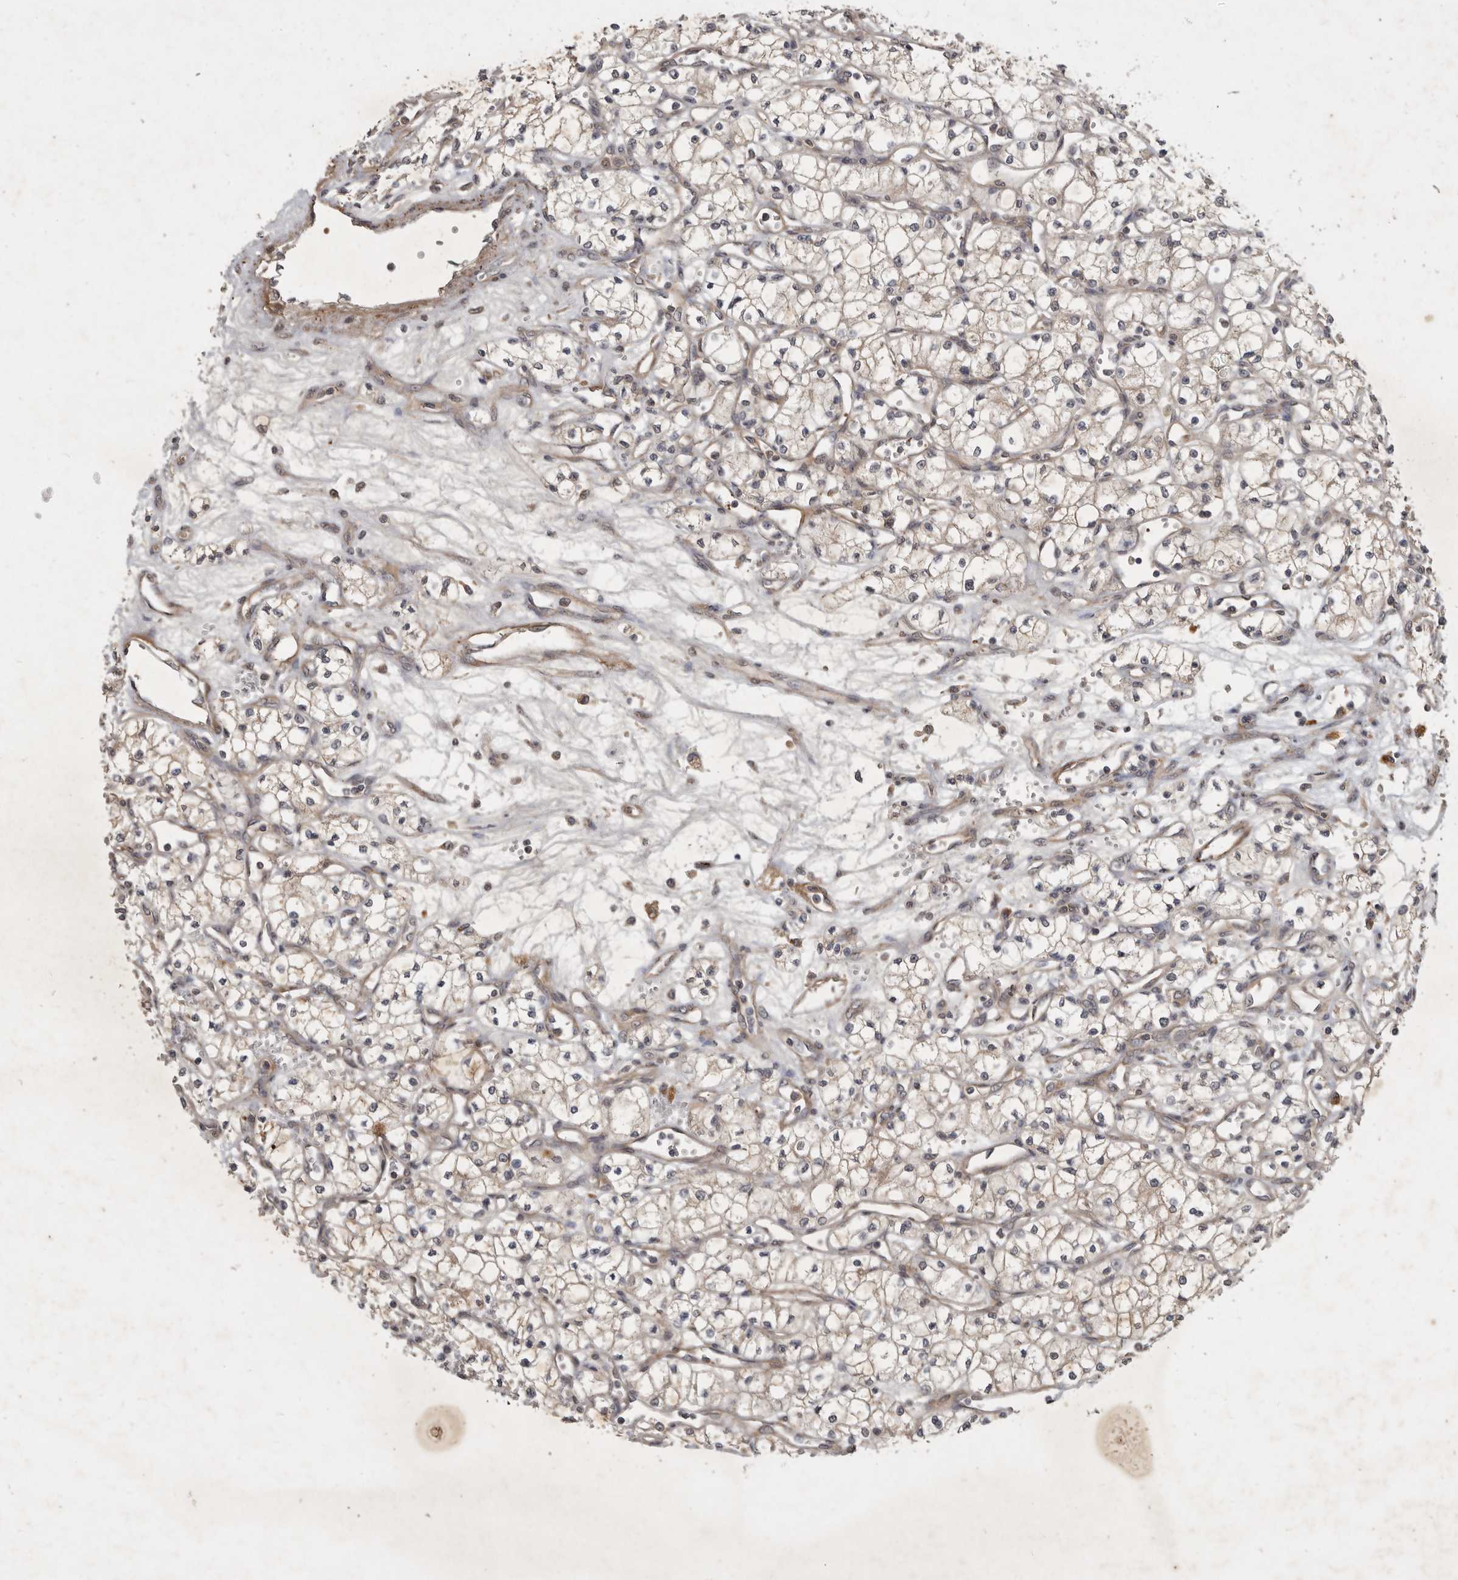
{"staining": {"intensity": "negative", "quantity": "none", "location": "none"}, "tissue": "renal cancer", "cell_type": "Tumor cells", "image_type": "cancer", "snomed": [{"axis": "morphology", "description": "Adenocarcinoma, NOS"}, {"axis": "topography", "description": "Kidney"}], "caption": "IHC photomicrograph of human renal adenocarcinoma stained for a protein (brown), which displays no expression in tumor cells. (DAB (3,3'-diaminobenzidine) immunohistochemistry, high magnification).", "gene": "DNAJC28", "patient": {"sex": "male", "age": 59}}